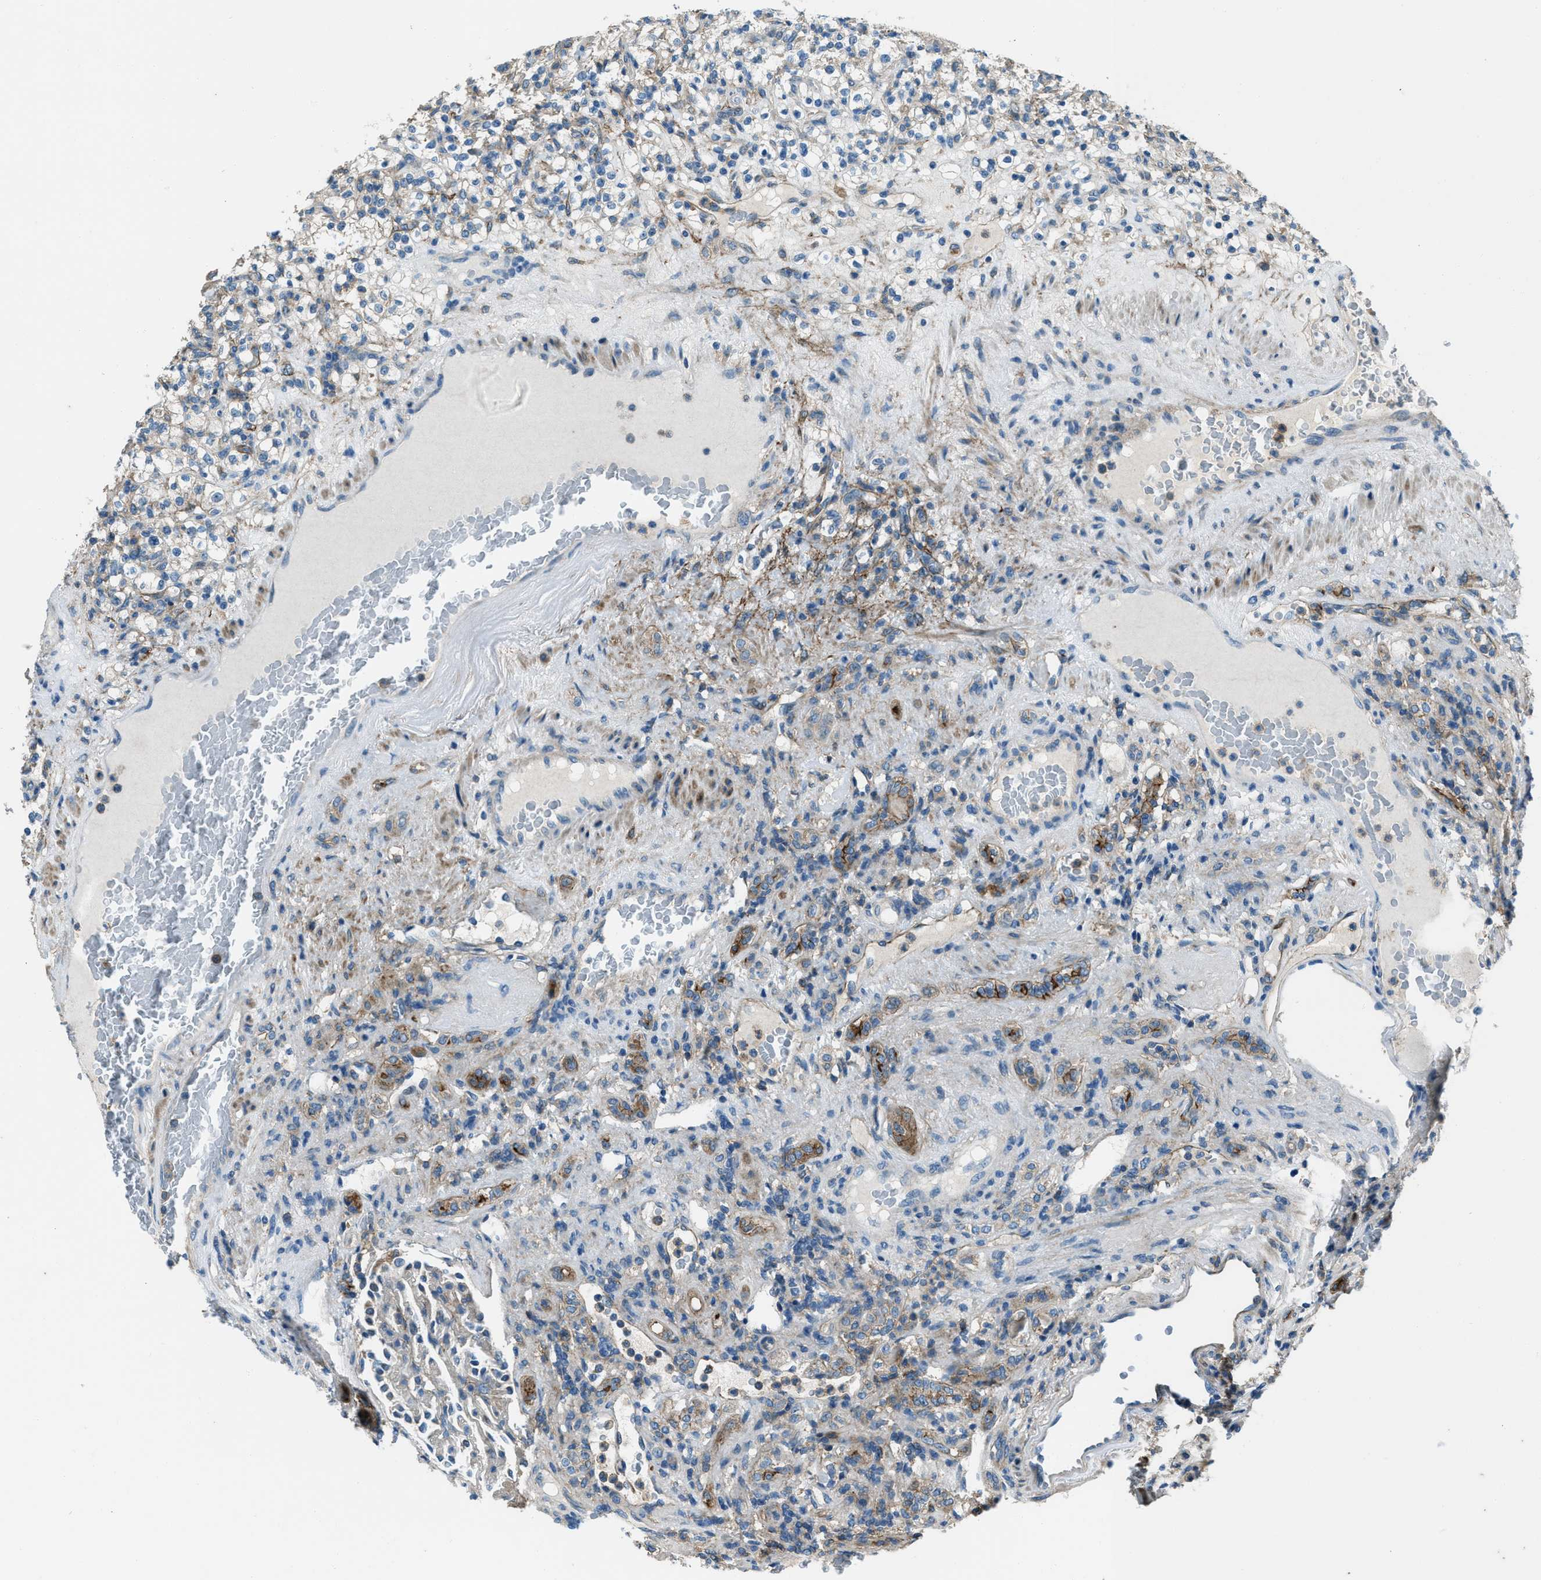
{"staining": {"intensity": "weak", "quantity": ">75%", "location": "cytoplasmic/membranous"}, "tissue": "renal cancer", "cell_type": "Tumor cells", "image_type": "cancer", "snomed": [{"axis": "morphology", "description": "Normal tissue, NOS"}, {"axis": "morphology", "description": "Adenocarcinoma, NOS"}, {"axis": "topography", "description": "Kidney"}], "caption": "The immunohistochemical stain highlights weak cytoplasmic/membranous expression in tumor cells of adenocarcinoma (renal) tissue.", "gene": "SVIL", "patient": {"sex": "female", "age": 72}}